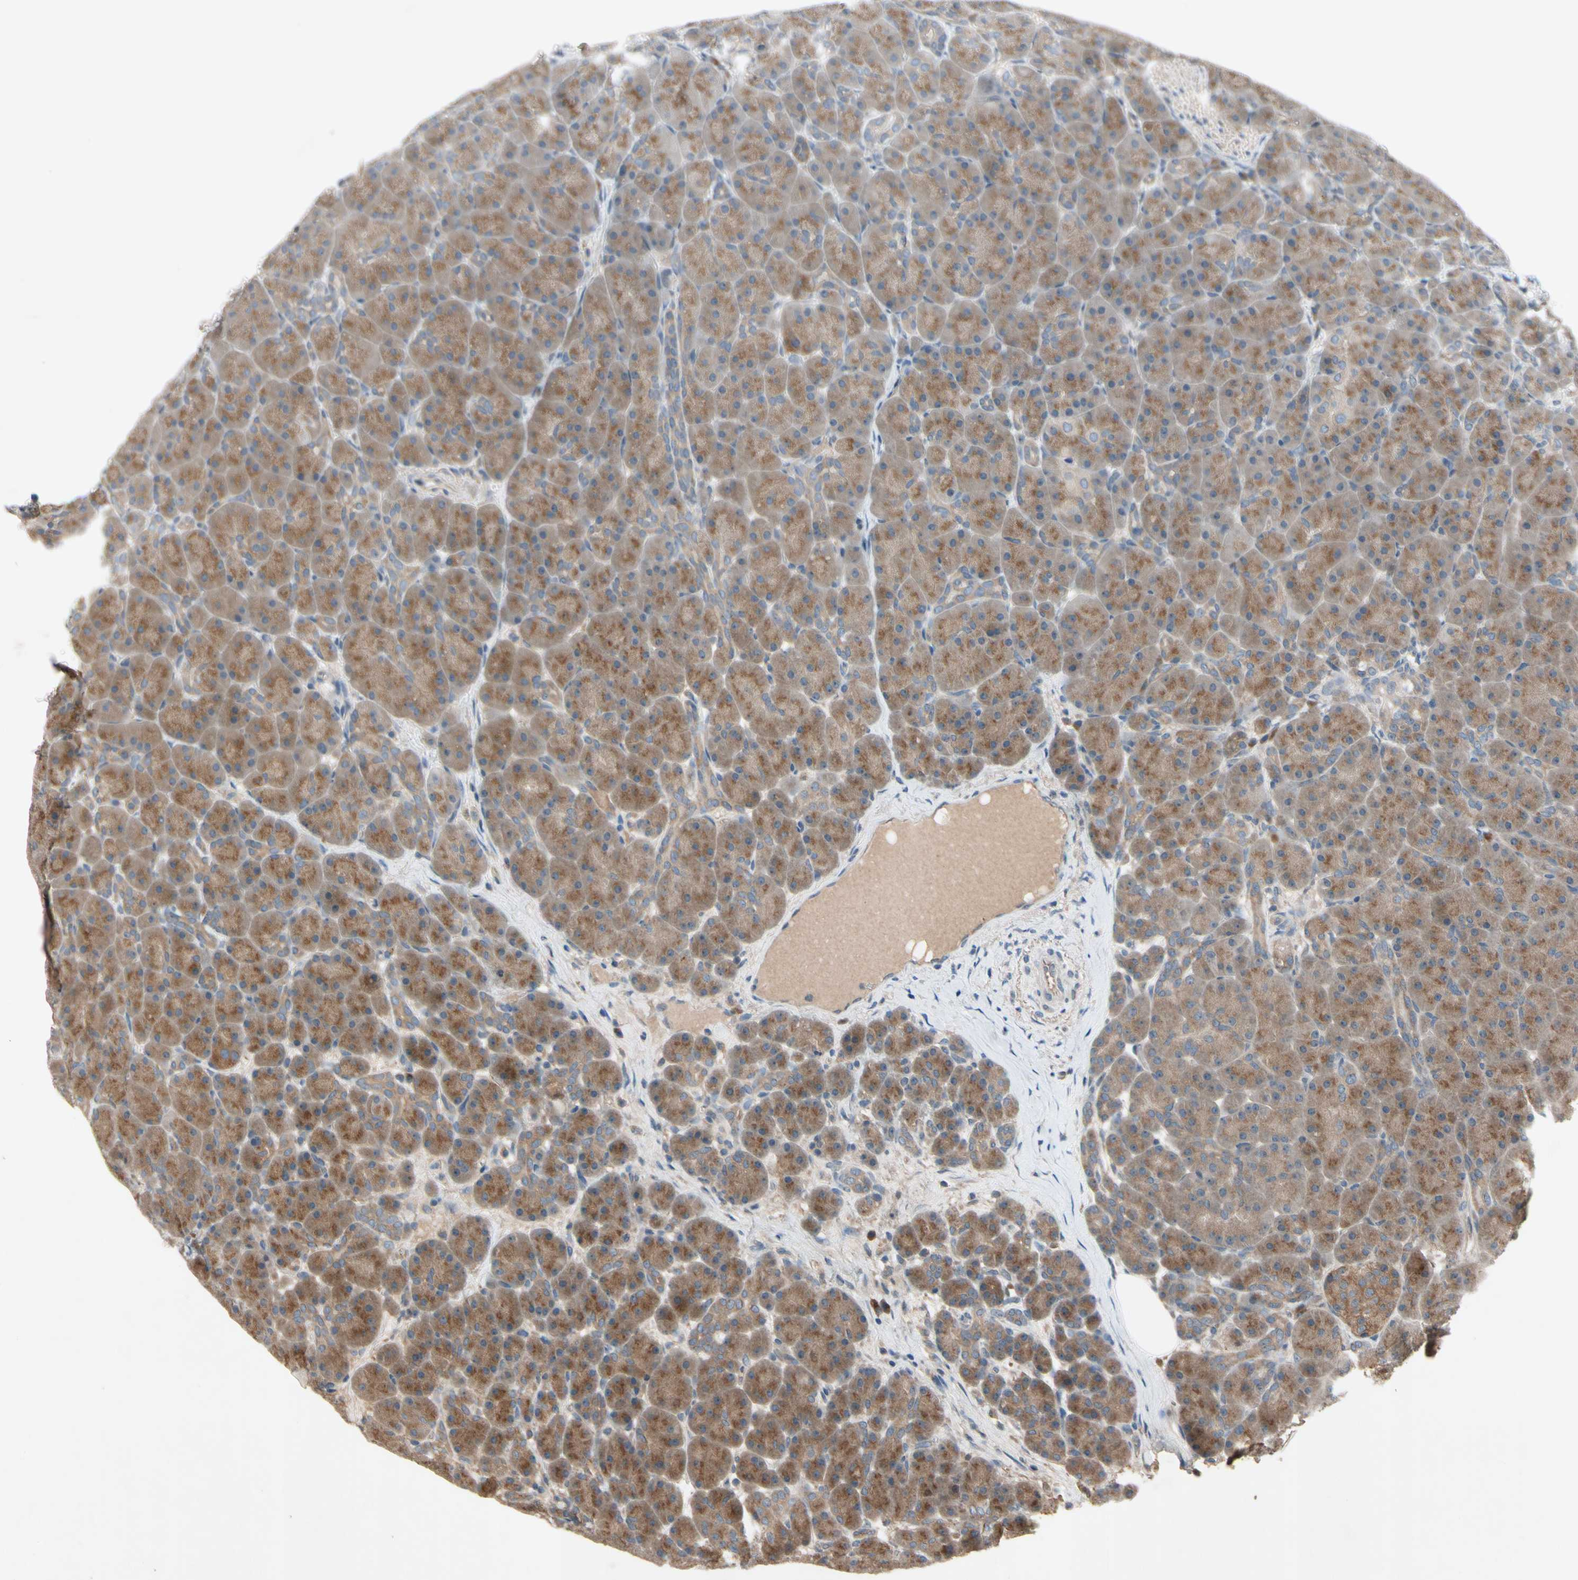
{"staining": {"intensity": "moderate", "quantity": "25%-75%", "location": "cytoplasmic/membranous"}, "tissue": "pancreas", "cell_type": "Exocrine glandular cells", "image_type": "normal", "snomed": [{"axis": "morphology", "description": "Normal tissue, NOS"}, {"axis": "topography", "description": "Pancreas"}], "caption": "Immunohistochemistry (IHC) (DAB) staining of unremarkable pancreas shows moderate cytoplasmic/membranous protein positivity in approximately 25%-75% of exocrine glandular cells. Ihc stains the protein in brown and the nuclei are stained blue.", "gene": "NSF", "patient": {"sex": "male", "age": 66}}